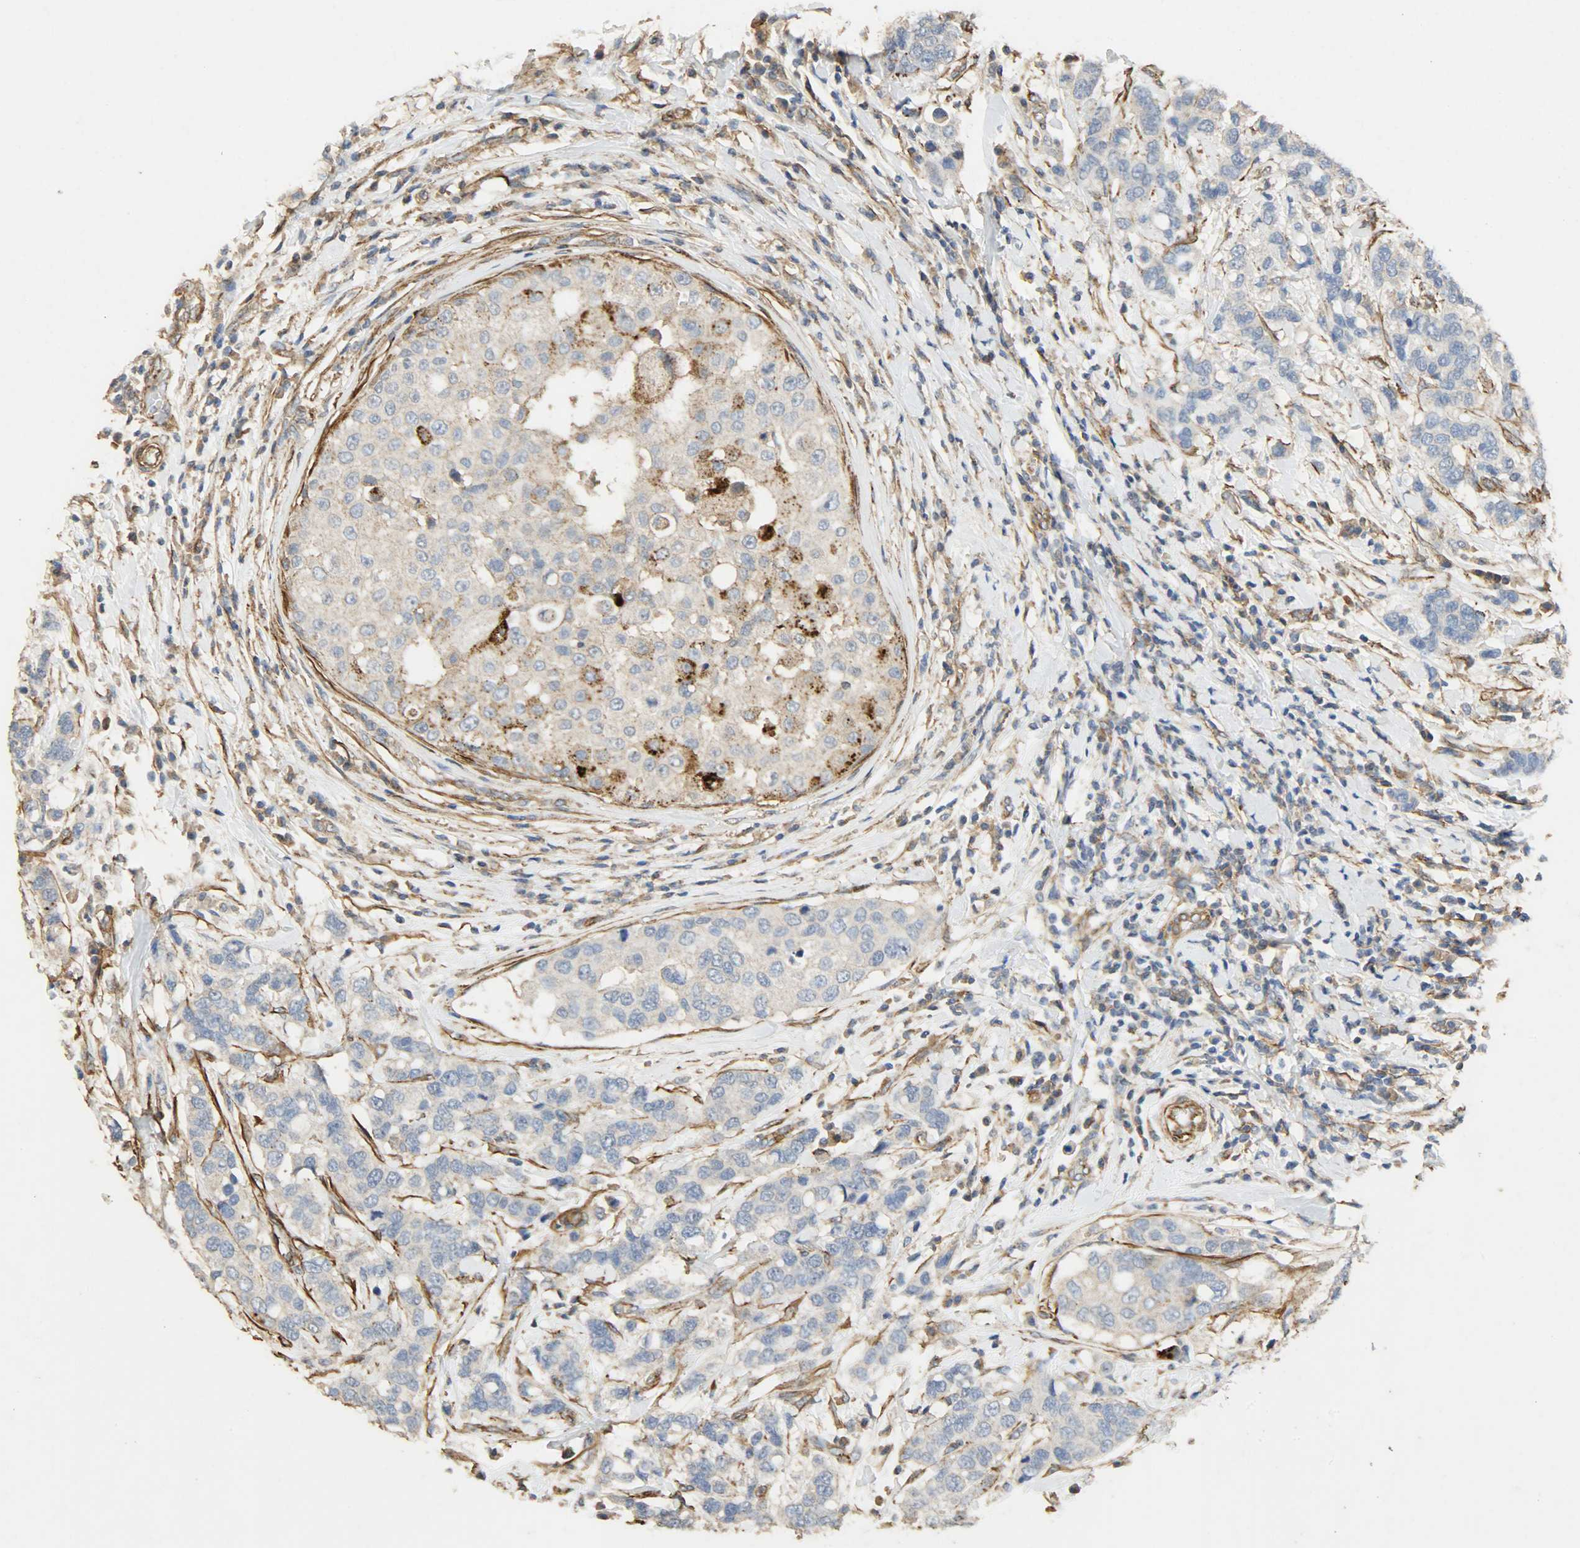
{"staining": {"intensity": "weak", "quantity": "25%-75%", "location": "cytoplasmic/membranous"}, "tissue": "breast cancer", "cell_type": "Tumor cells", "image_type": "cancer", "snomed": [{"axis": "morphology", "description": "Duct carcinoma"}, {"axis": "topography", "description": "Breast"}], "caption": "An immunohistochemistry (IHC) image of tumor tissue is shown. Protein staining in brown shows weak cytoplasmic/membranous positivity in breast cancer (intraductal carcinoma) within tumor cells.", "gene": "TPM4", "patient": {"sex": "female", "age": 27}}